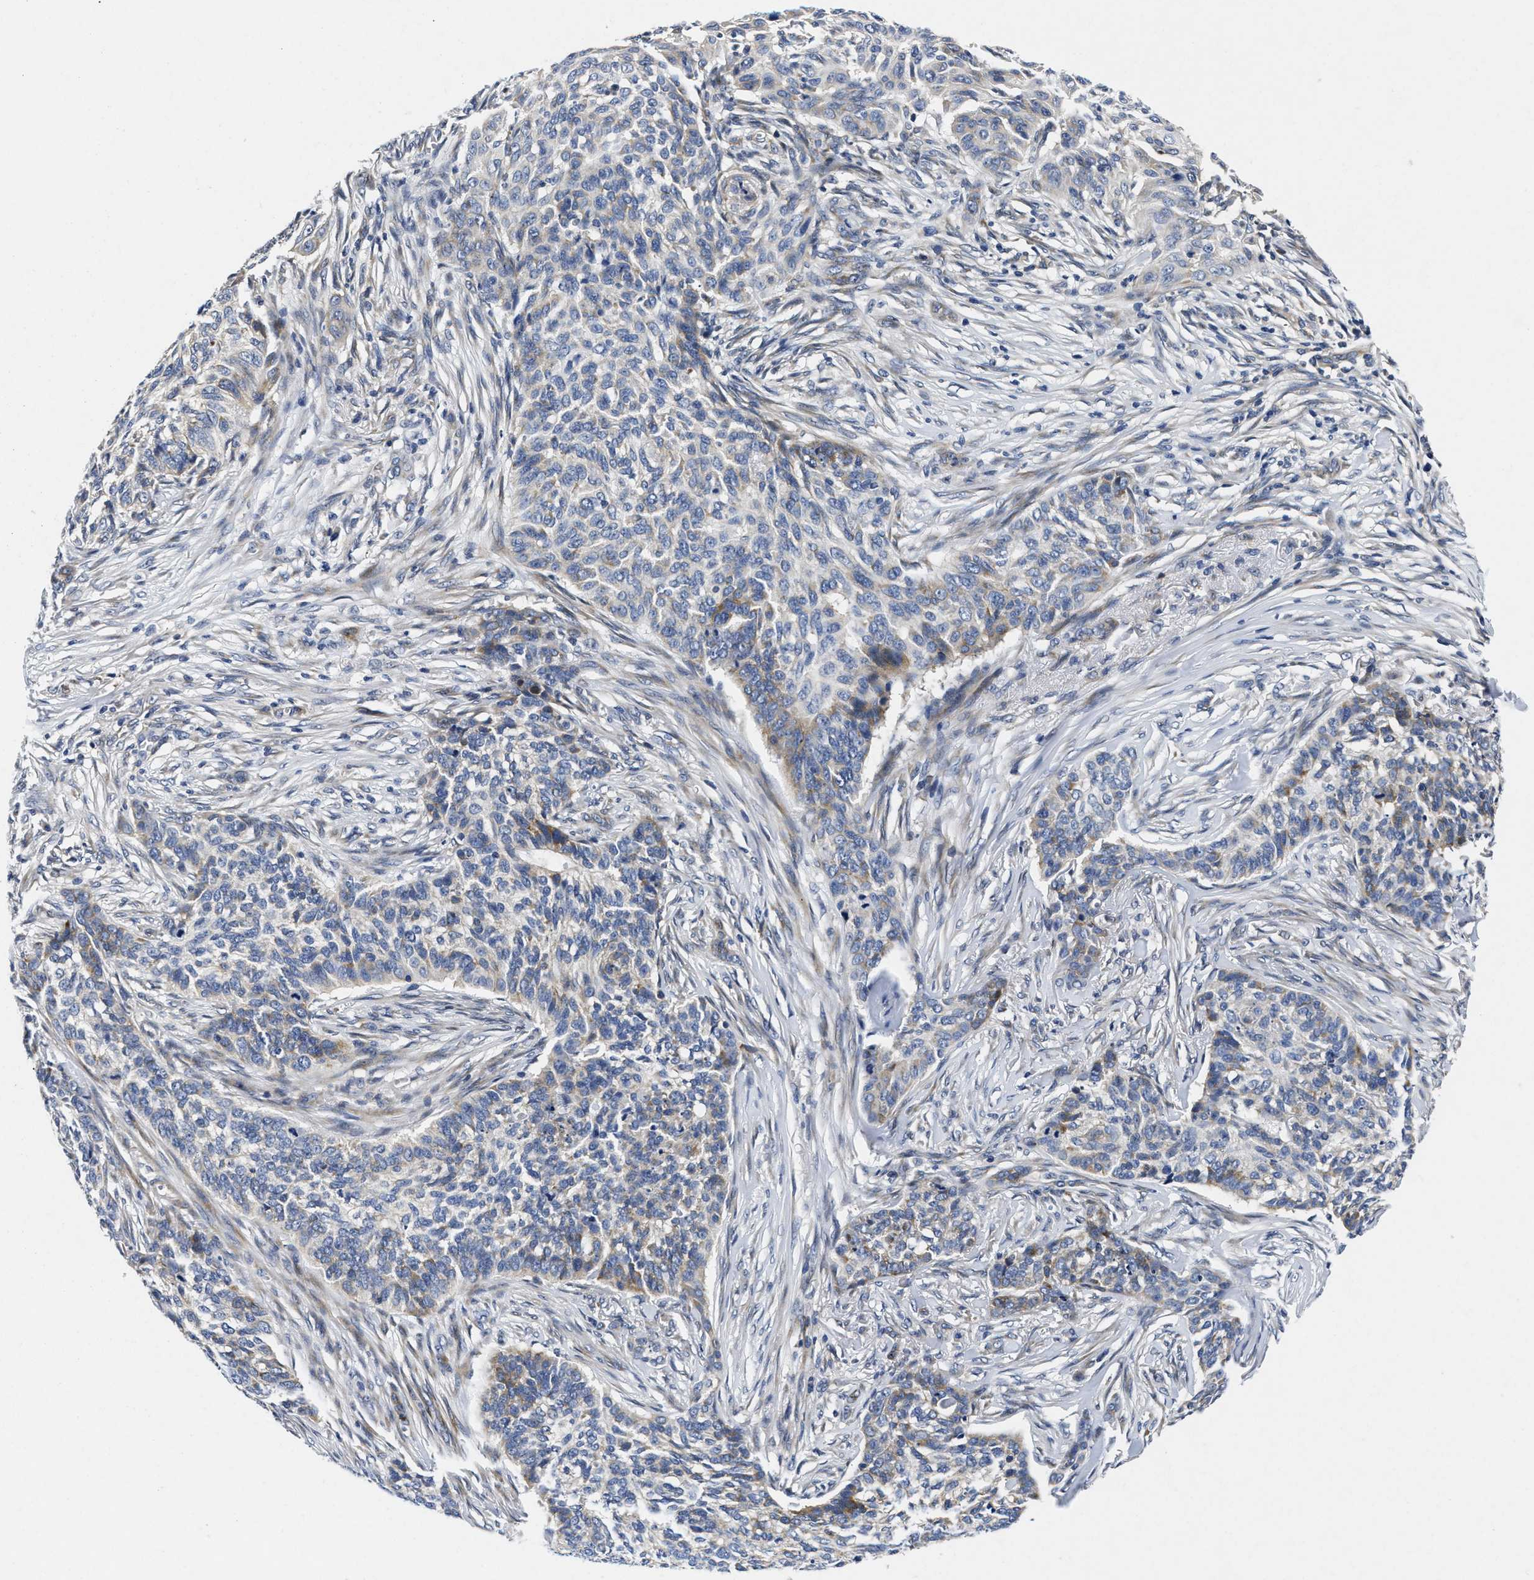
{"staining": {"intensity": "weak", "quantity": "<25%", "location": "cytoplasmic/membranous"}, "tissue": "skin cancer", "cell_type": "Tumor cells", "image_type": "cancer", "snomed": [{"axis": "morphology", "description": "Basal cell carcinoma"}, {"axis": "topography", "description": "Skin"}], "caption": "A histopathology image of human skin cancer is negative for staining in tumor cells. (DAB immunohistochemistry visualized using brightfield microscopy, high magnification).", "gene": "LAD1", "patient": {"sex": "male", "age": 85}}